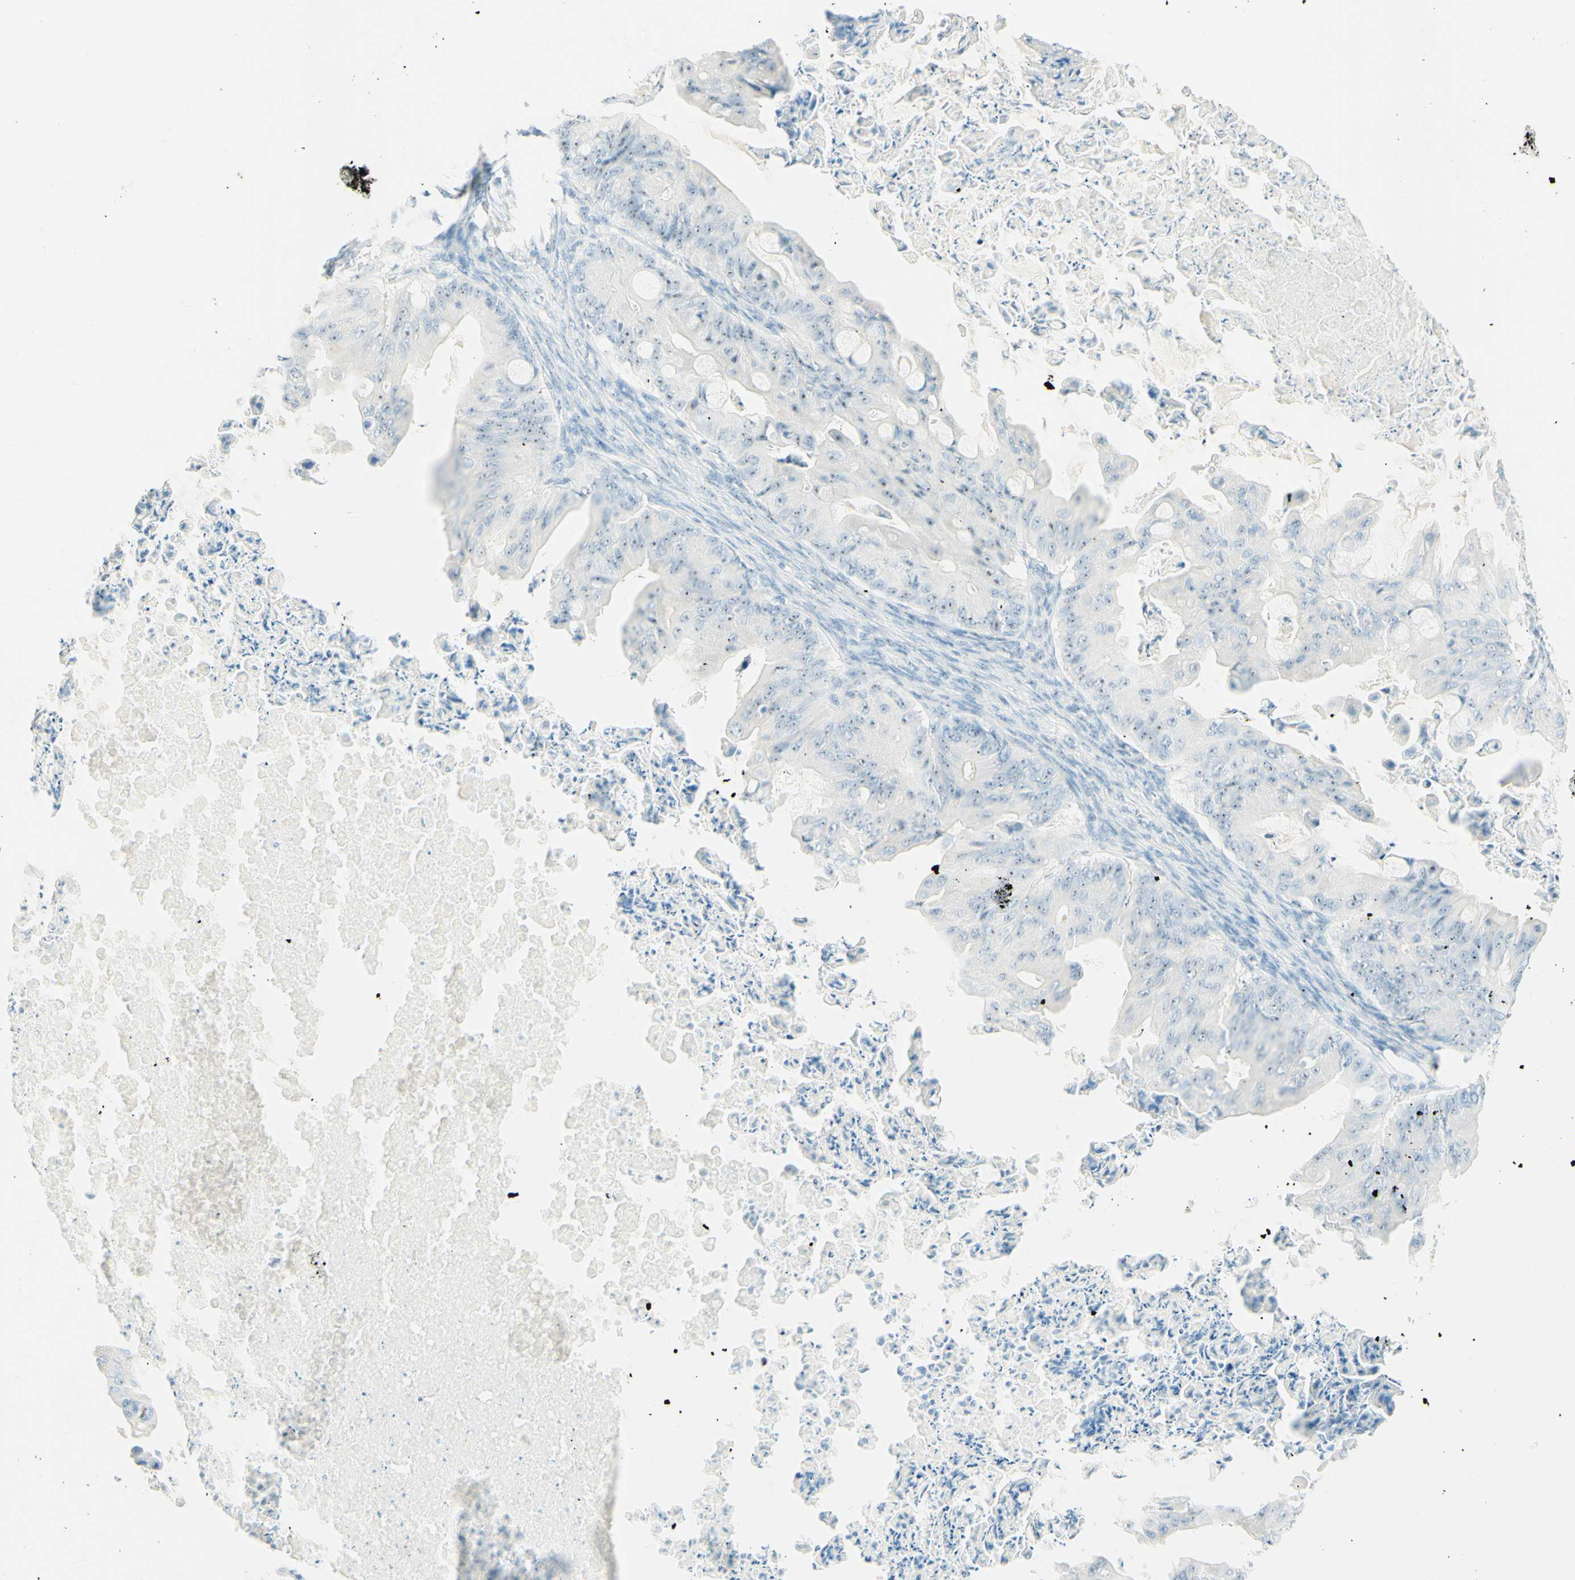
{"staining": {"intensity": "negative", "quantity": "none", "location": "none"}, "tissue": "ovarian cancer", "cell_type": "Tumor cells", "image_type": "cancer", "snomed": [{"axis": "morphology", "description": "Cystadenocarcinoma, mucinous, NOS"}, {"axis": "topography", "description": "Ovary"}], "caption": "An immunohistochemistry image of ovarian mucinous cystadenocarcinoma is shown. There is no staining in tumor cells of ovarian mucinous cystadenocarcinoma.", "gene": "FMR1NB", "patient": {"sex": "female", "age": 37}}